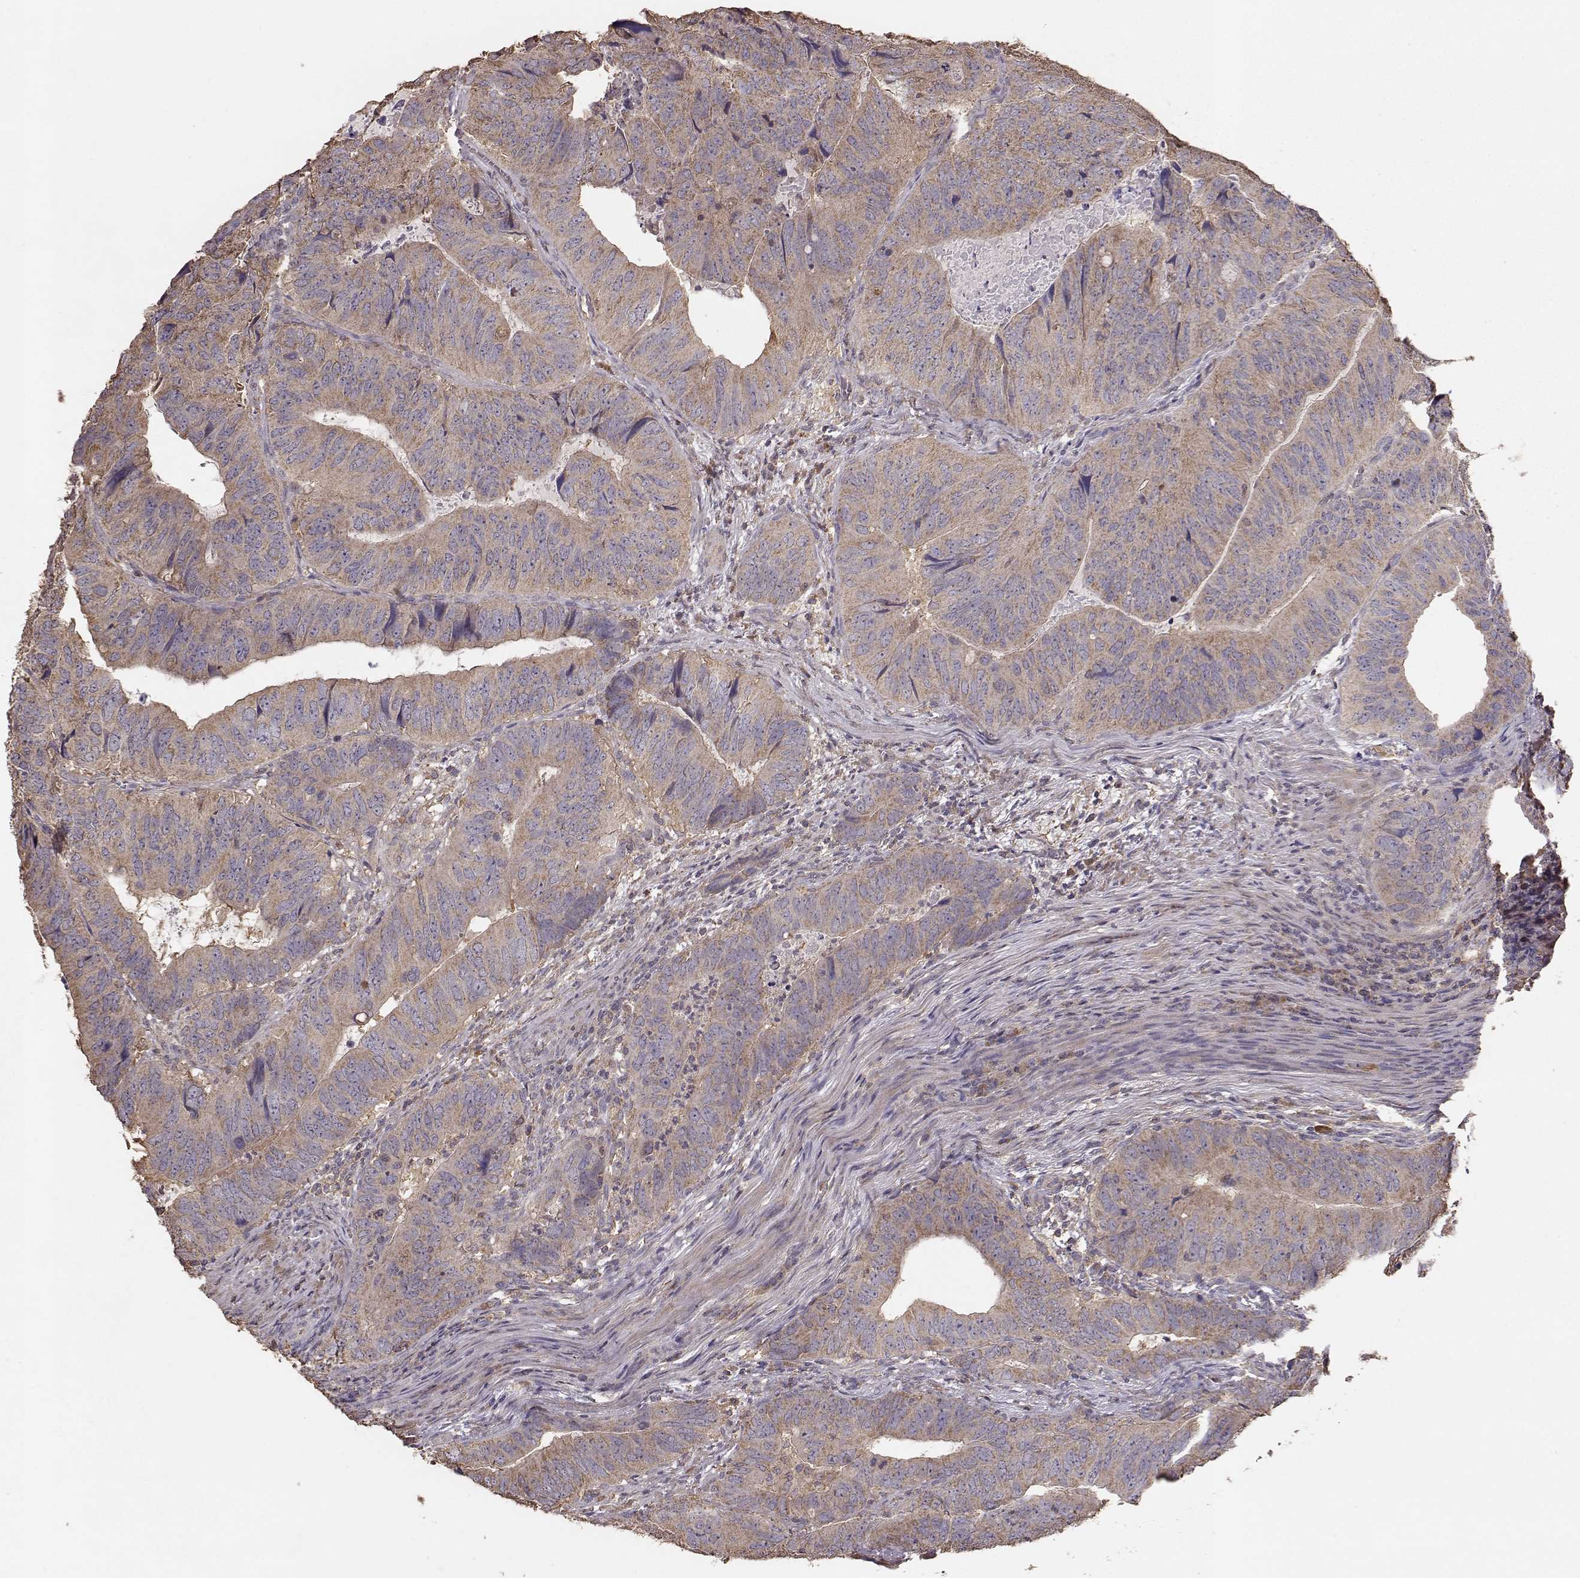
{"staining": {"intensity": "weak", "quantity": ">75%", "location": "cytoplasmic/membranous"}, "tissue": "colorectal cancer", "cell_type": "Tumor cells", "image_type": "cancer", "snomed": [{"axis": "morphology", "description": "Adenocarcinoma, NOS"}, {"axis": "topography", "description": "Colon"}], "caption": "About >75% of tumor cells in adenocarcinoma (colorectal) exhibit weak cytoplasmic/membranous protein staining as visualized by brown immunohistochemical staining.", "gene": "TARS3", "patient": {"sex": "male", "age": 79}}